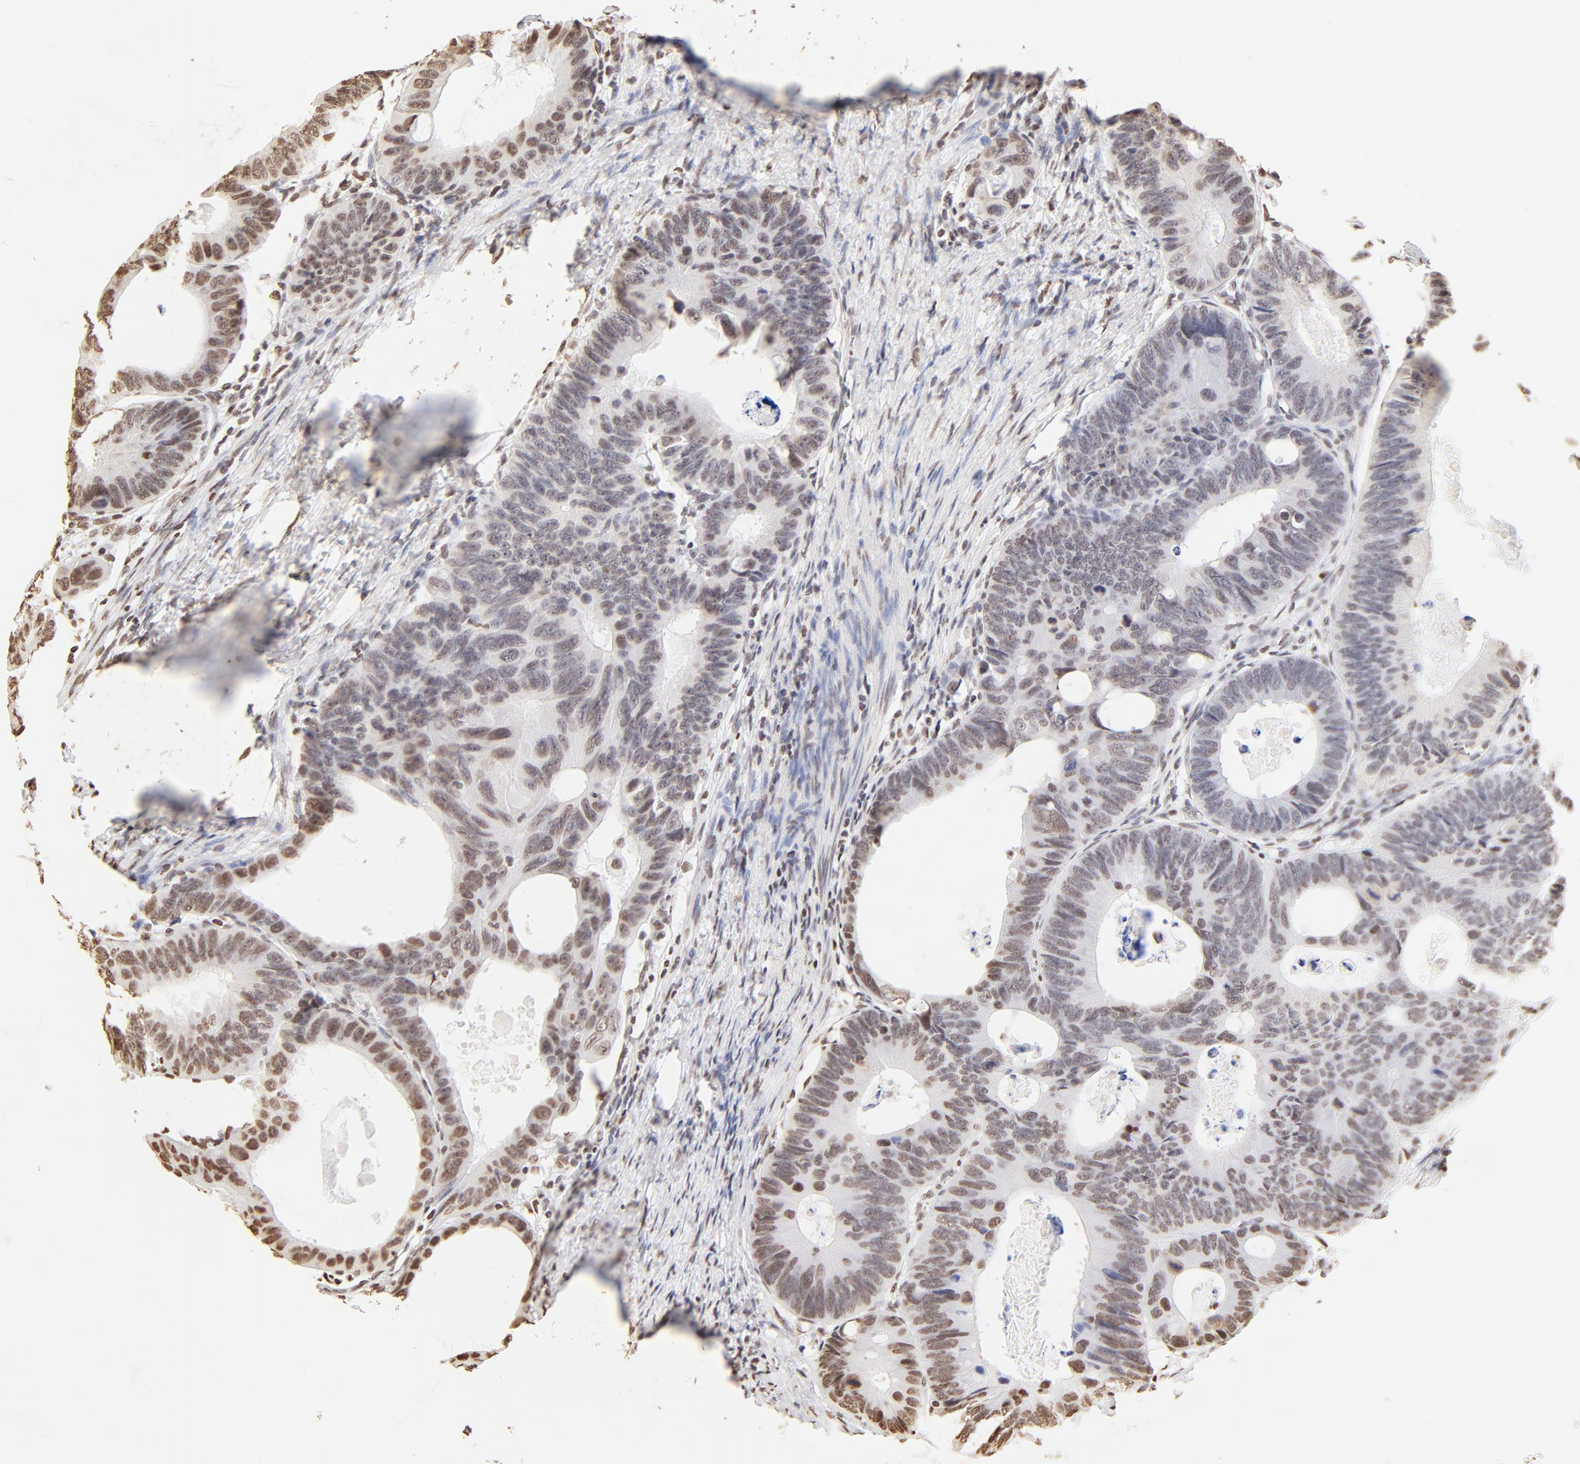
{"staining": {"intensity": "weak", "quantity": "25%-75%", "location": "nuclear"}, "tissue": "colorectal cancer", "cell_type": "Tumor cells", "image_type": "cancer", "snomed": [{"axis": "morphology", "description": "Adenocarcinoma, NOS"}, {"axis": "topography", "description": "Colon"}], "caption": "Protein expression analysis of human adenocarcinoma (colorectal) reveals weak nuclear positivity in about 25%-75% of tumor cells. Ihc stains the protein in brown and the nuclei are stained blue.", "gene": "ZNF540", "patient": {"sex": "female", "age": 55}}